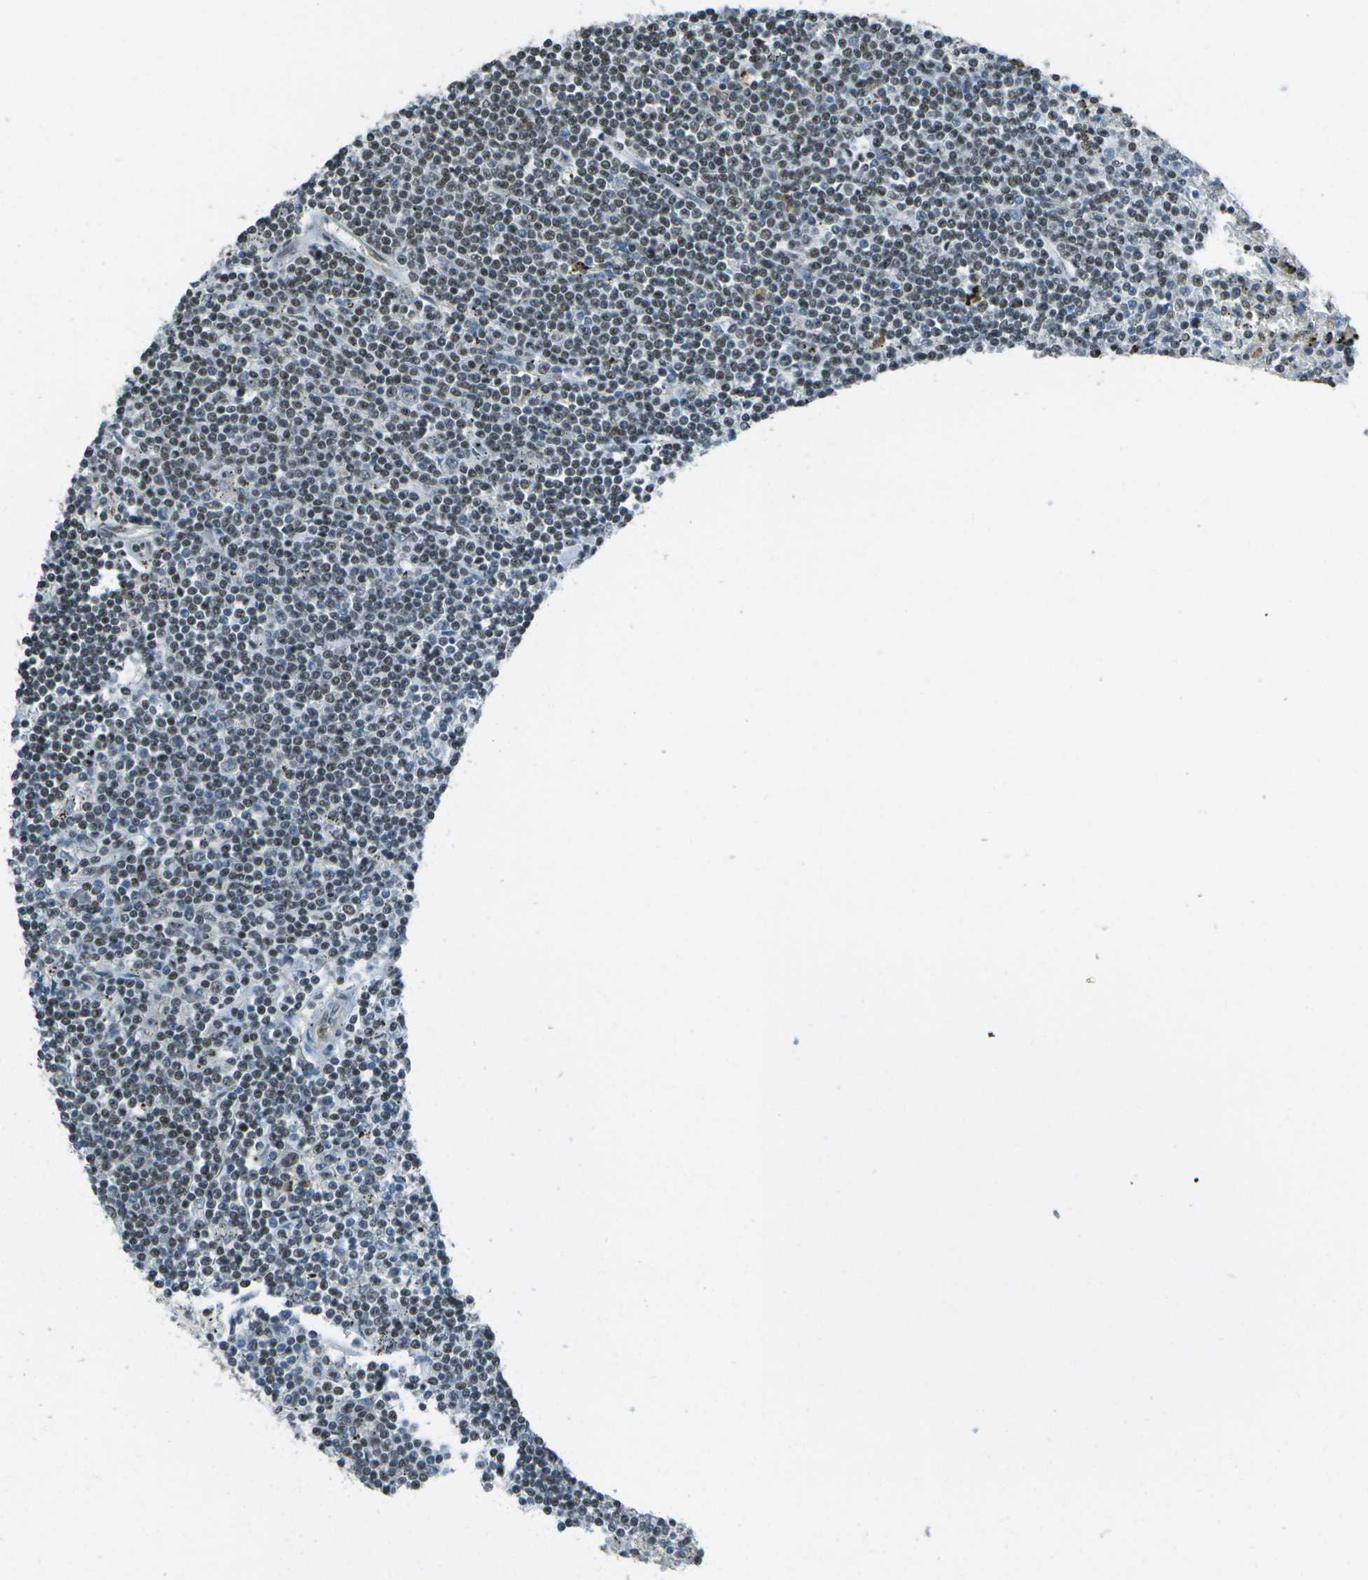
{"staining": {"intensity": "weak", "quantity": ">75%", "location": "nuclear"}, "tissue": "lymphoma", "cell_type": "Tumor cells", "image_type": "cancer", "snomed": [{"axis": "morphology", "description": "Malignant lymphoma, non-Hodgkin's type, Low grade"}, {"axis": "topography", "description": "Spleen"}], "caption": "The histopathology image demonstrates staining of lymphoma, revealing weak nuclear protein staining (brown color) within tumor cells.", "gene": "DEPDC1", "patient": {"sex": "male", "age": 76}}